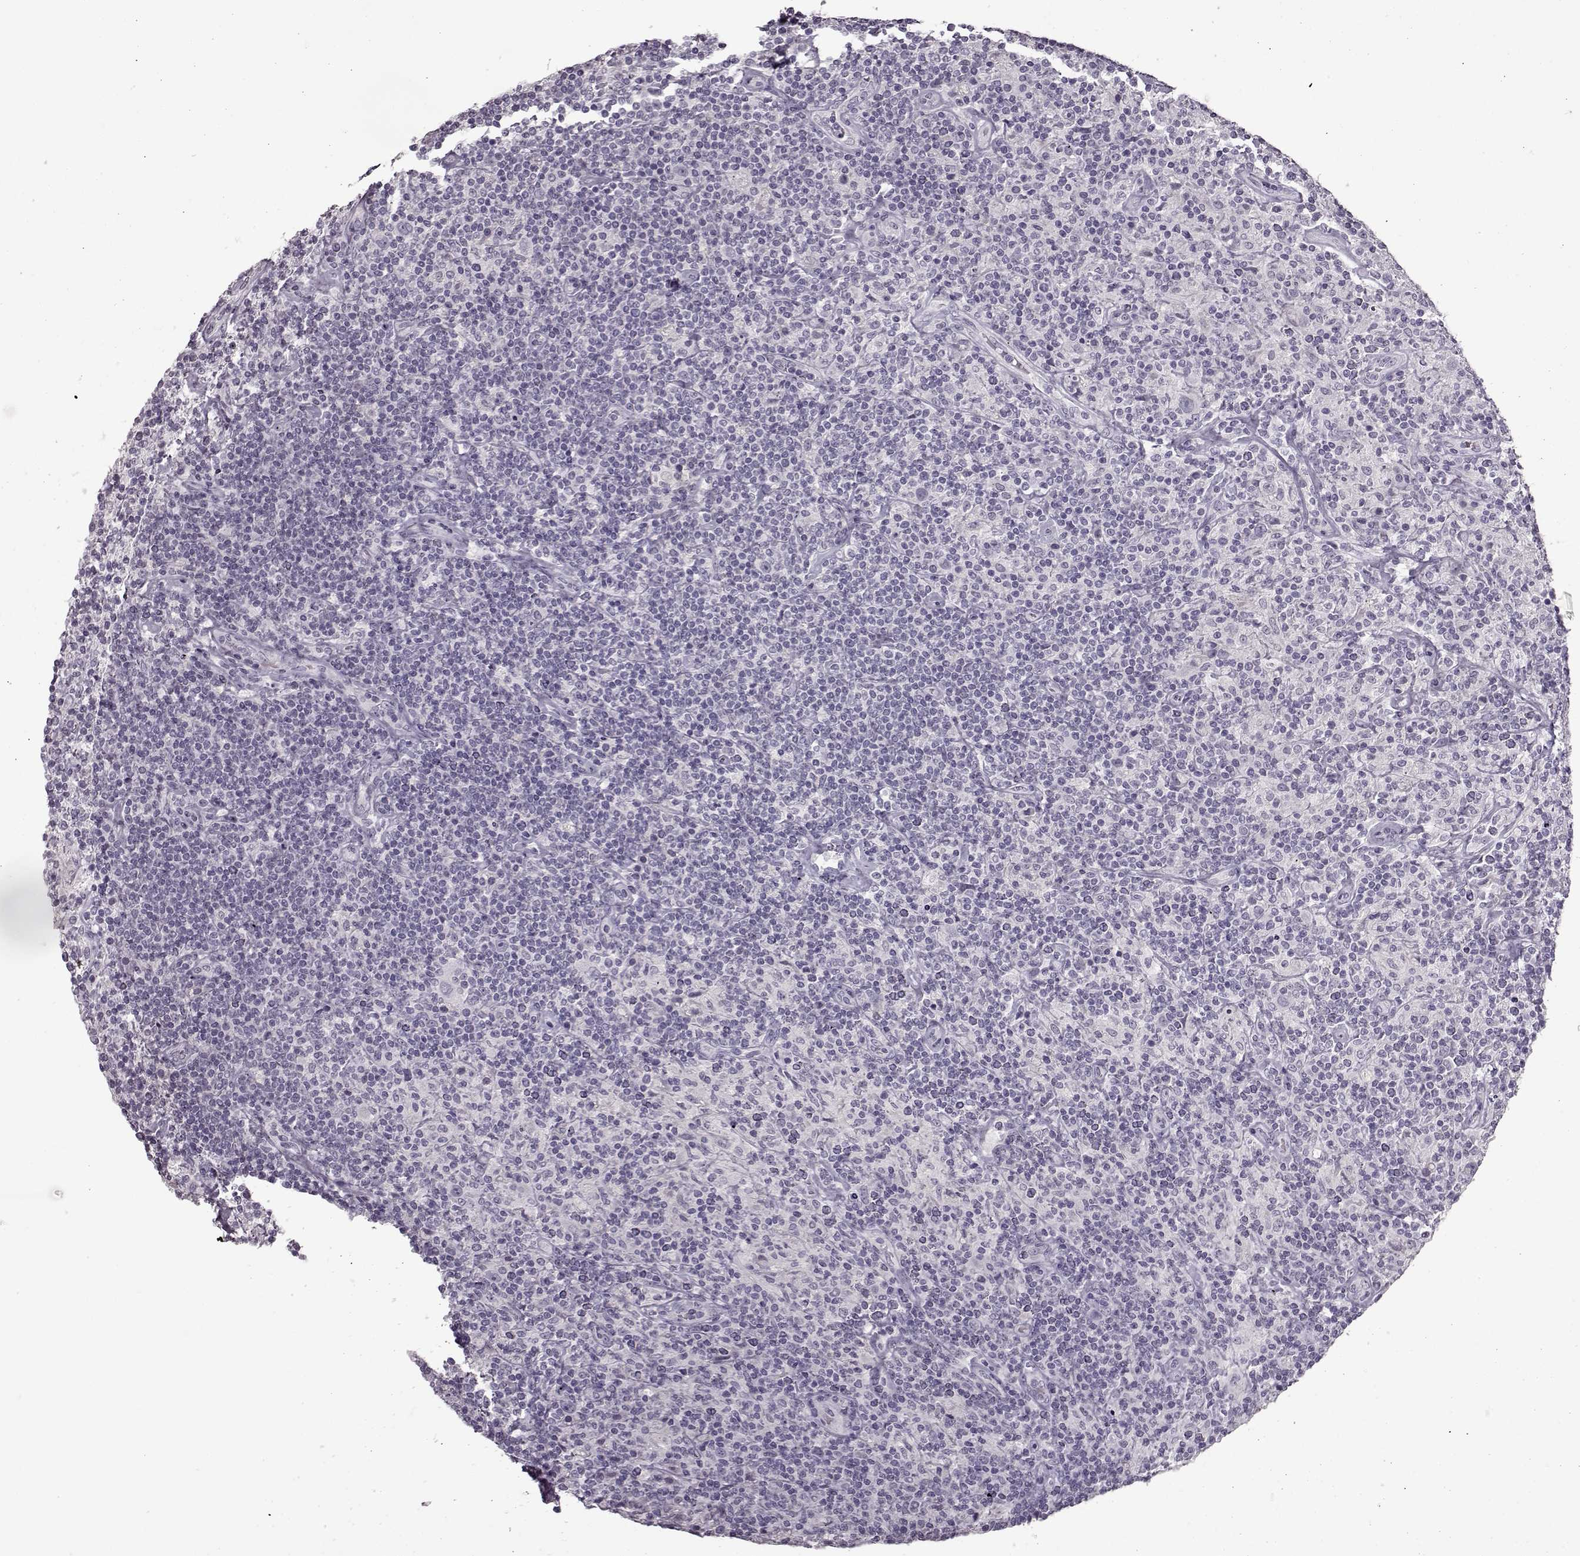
{"staining": {"intensity": "negative", "quantity": "none", "location": "none"}, "tissue": "lymphoma", "cell_type": "Tumor cells", "image_type": "cancer", "snomed": [{"axis": "morphology", "description": "Hodgkin's disease, NOS"}, {"axis": "topography", "description": "Lymph node"}], "caption": "Immunohistochemistry of human lymphoma displays no positivity in tumor cells.", "gene": "FSHB", "patient": {"sex": "male", "age": 70}}